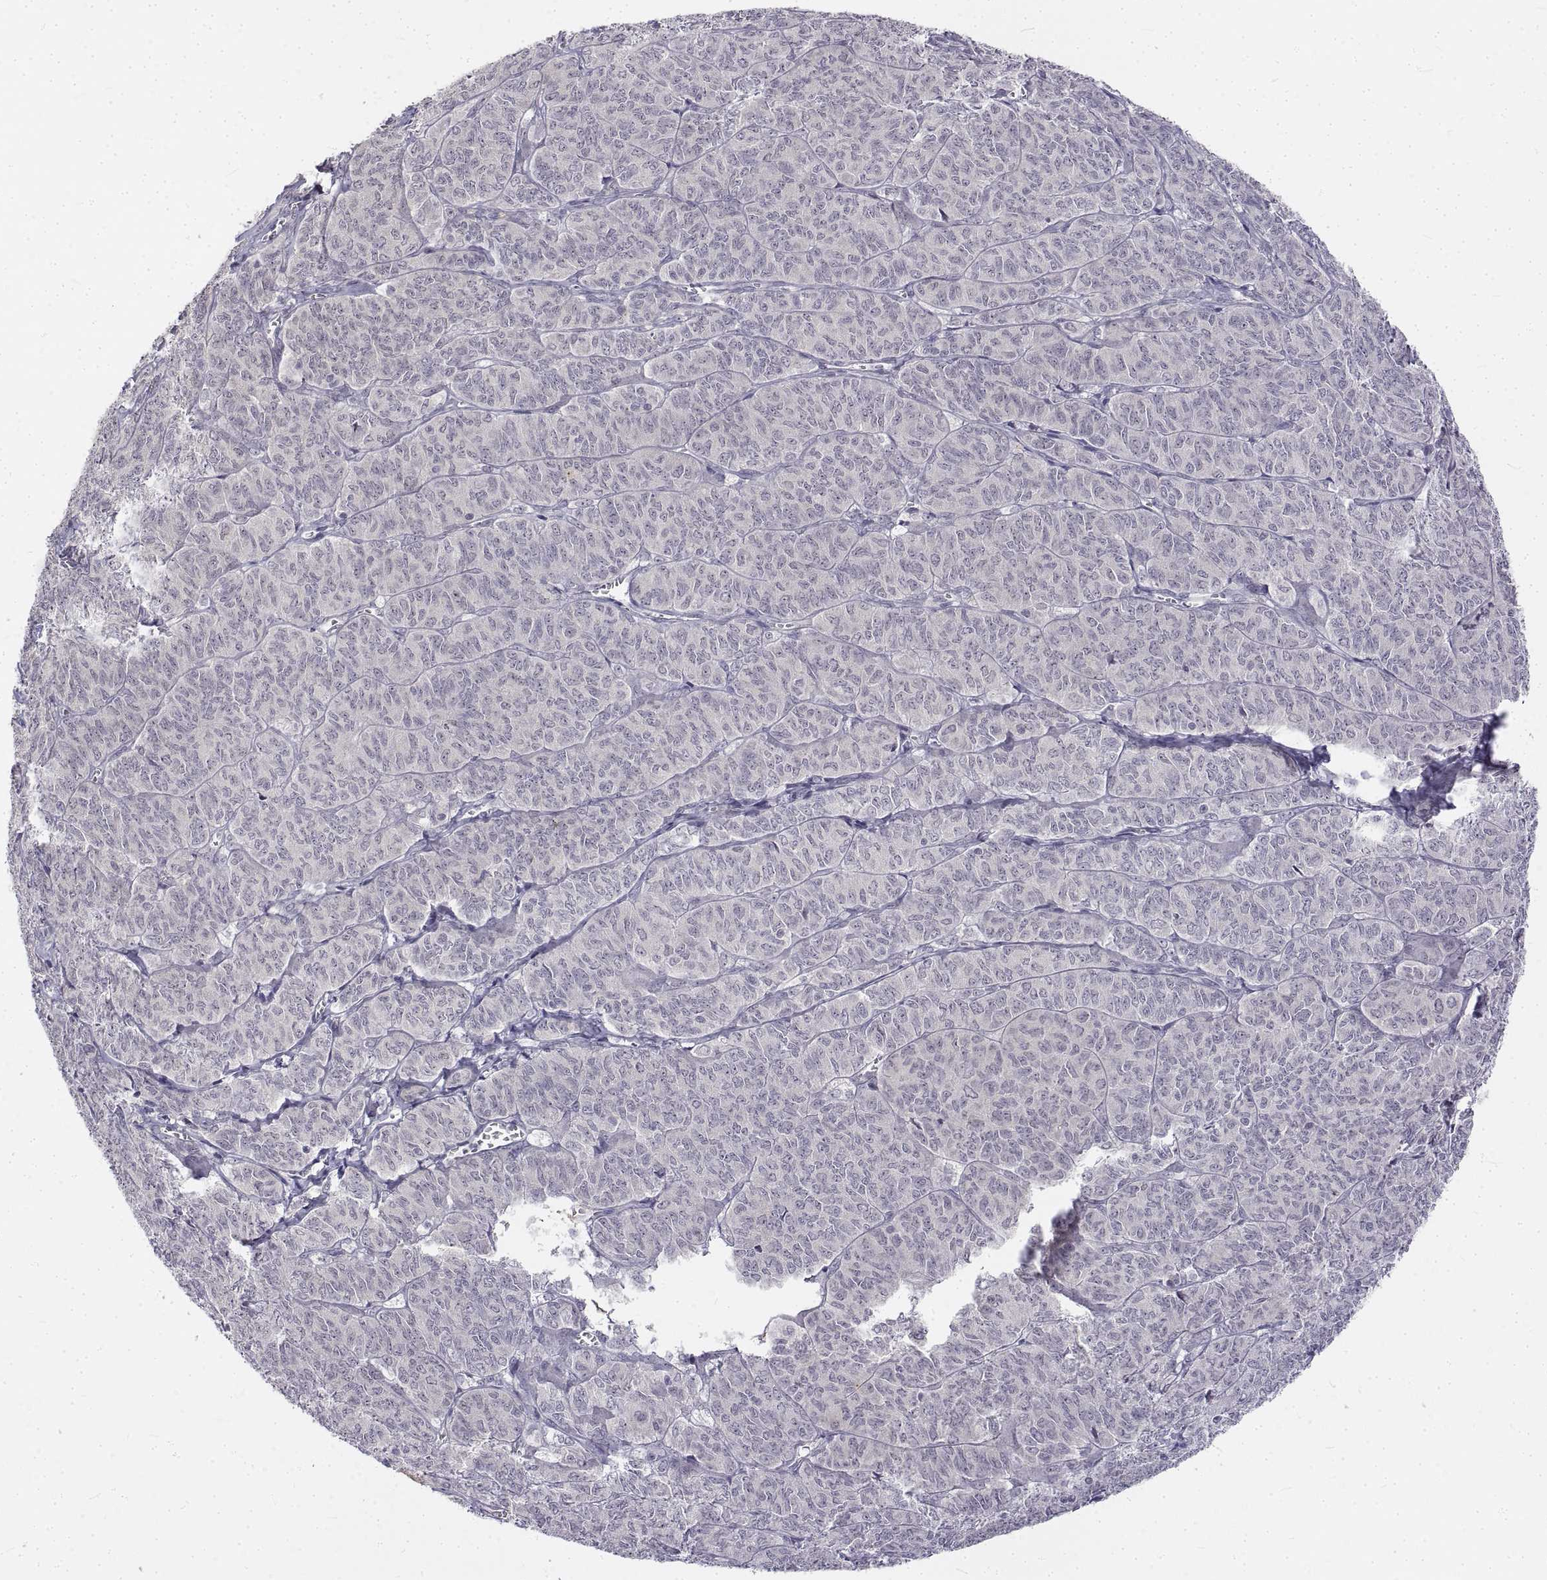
{"staining": {"intensity": "negative", "quantity": "none", "location": "none"}, "tissue": "ovarian cancer", "cell_type": "Tumor cells", "image_type": "cancer", "snomed": [{"axis": "morphology", "description": "Carcinoma, endometroid"}, {"axis": "topography", "description": "Ovary"}], "caption": "This is an IHC micrograph of endometroid carcinoma (ovarian). There is no staining in tumor cells.", "gene": "ANO2", "patient": {"sex": "female", "age": 80}}